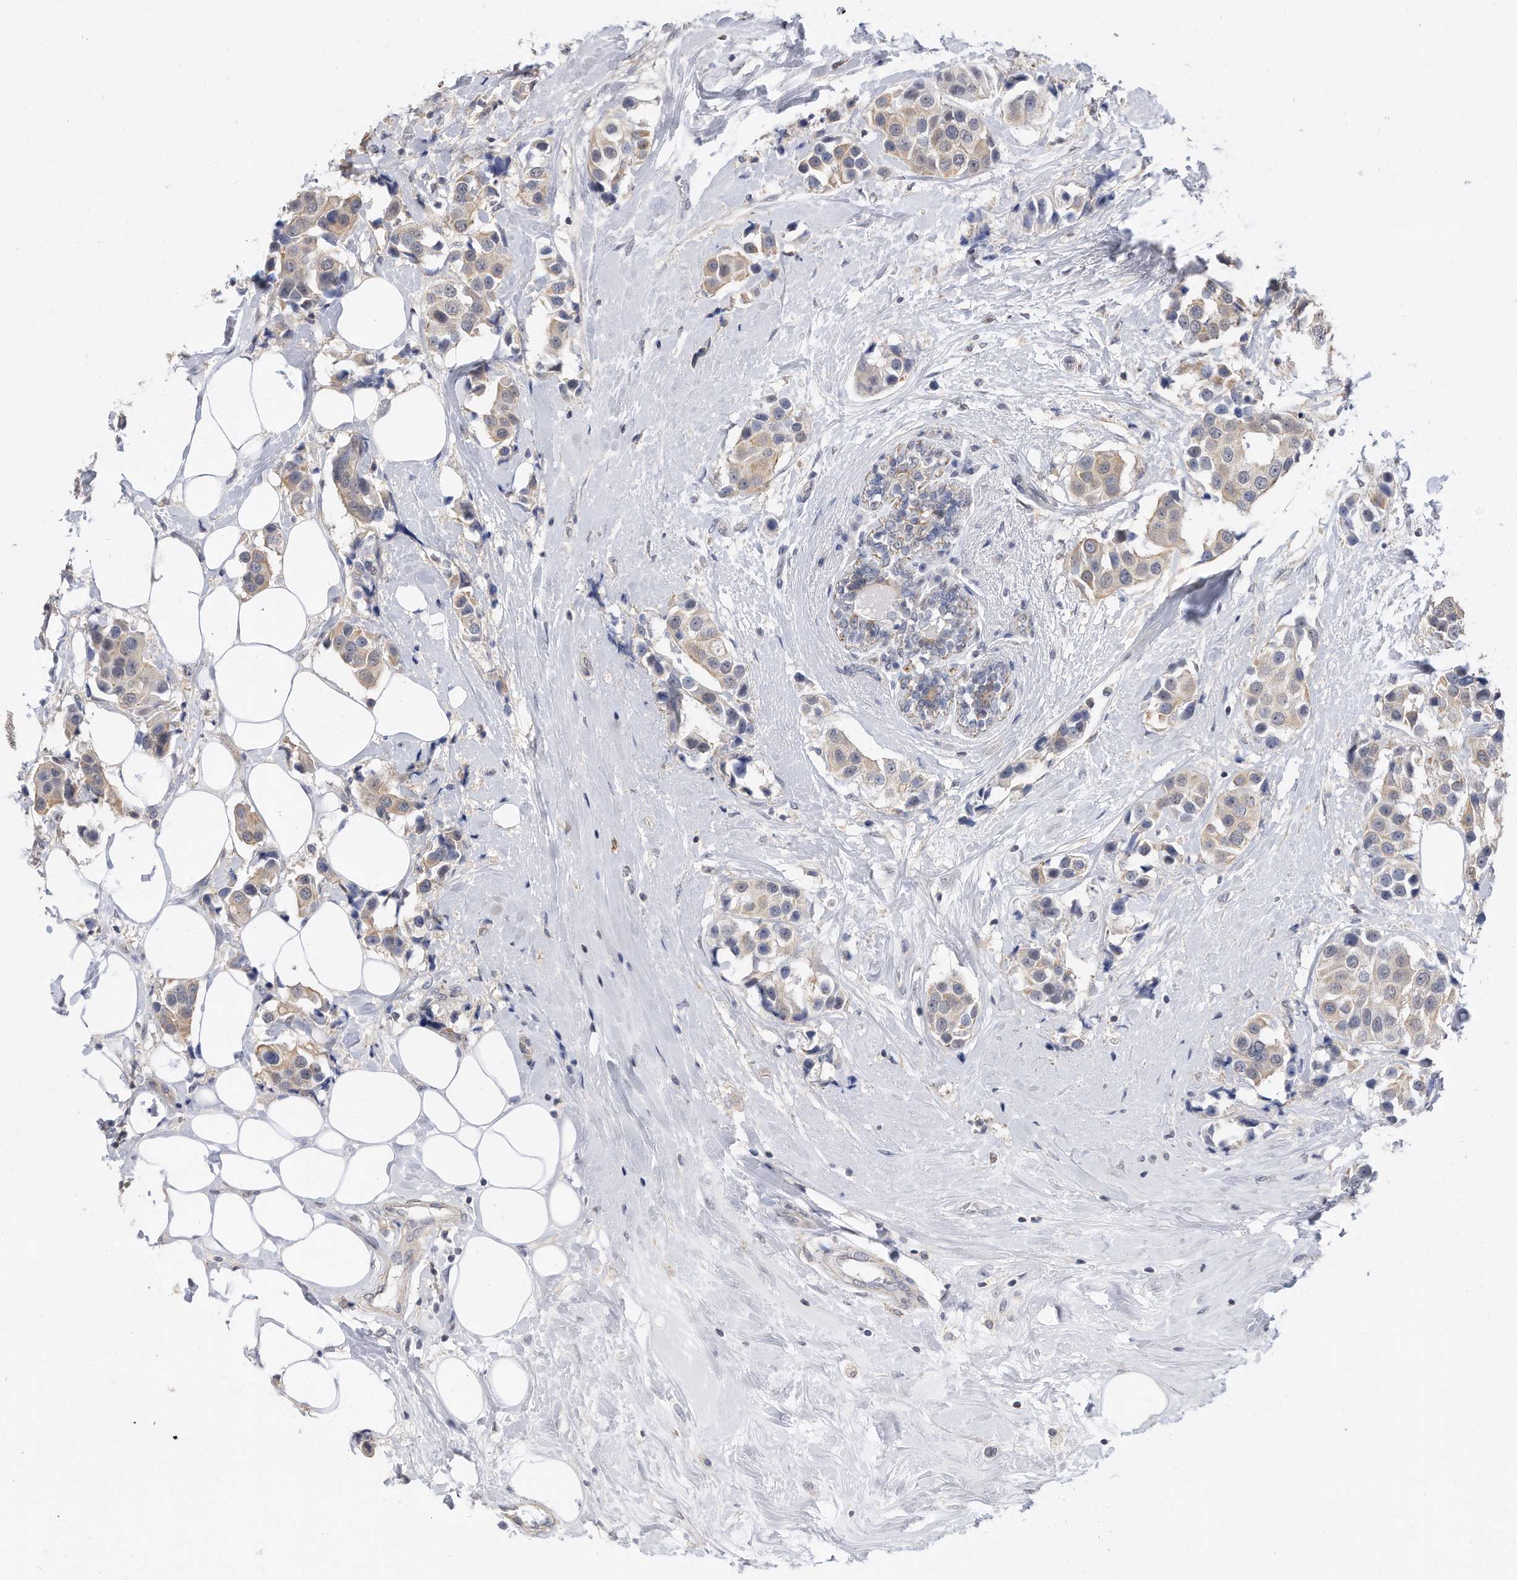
{"staining": {"intensity": "weak", "quantity": "<25%", "location": "cytoplasmic/membranous"}, "tissue": "breast cancer", "cell_type": "Tumor cells", "image_type": "cancer", "snomed": [{"axis": "morphology", "description": "Normal tissue, NOS"}, {"axis": "morphology", "description": "Duct carcinoma"}, {"axis": "topography", "description": "Breast"}], "caption": "IHC photomicrograph of neoplastic tissue: human breast infiltrating ductal carcinoma stained with DAB displays no significant protein positivity in tumor cells.", "gene": "TCP1", "patient": {"sex": "female", "age": 39}}